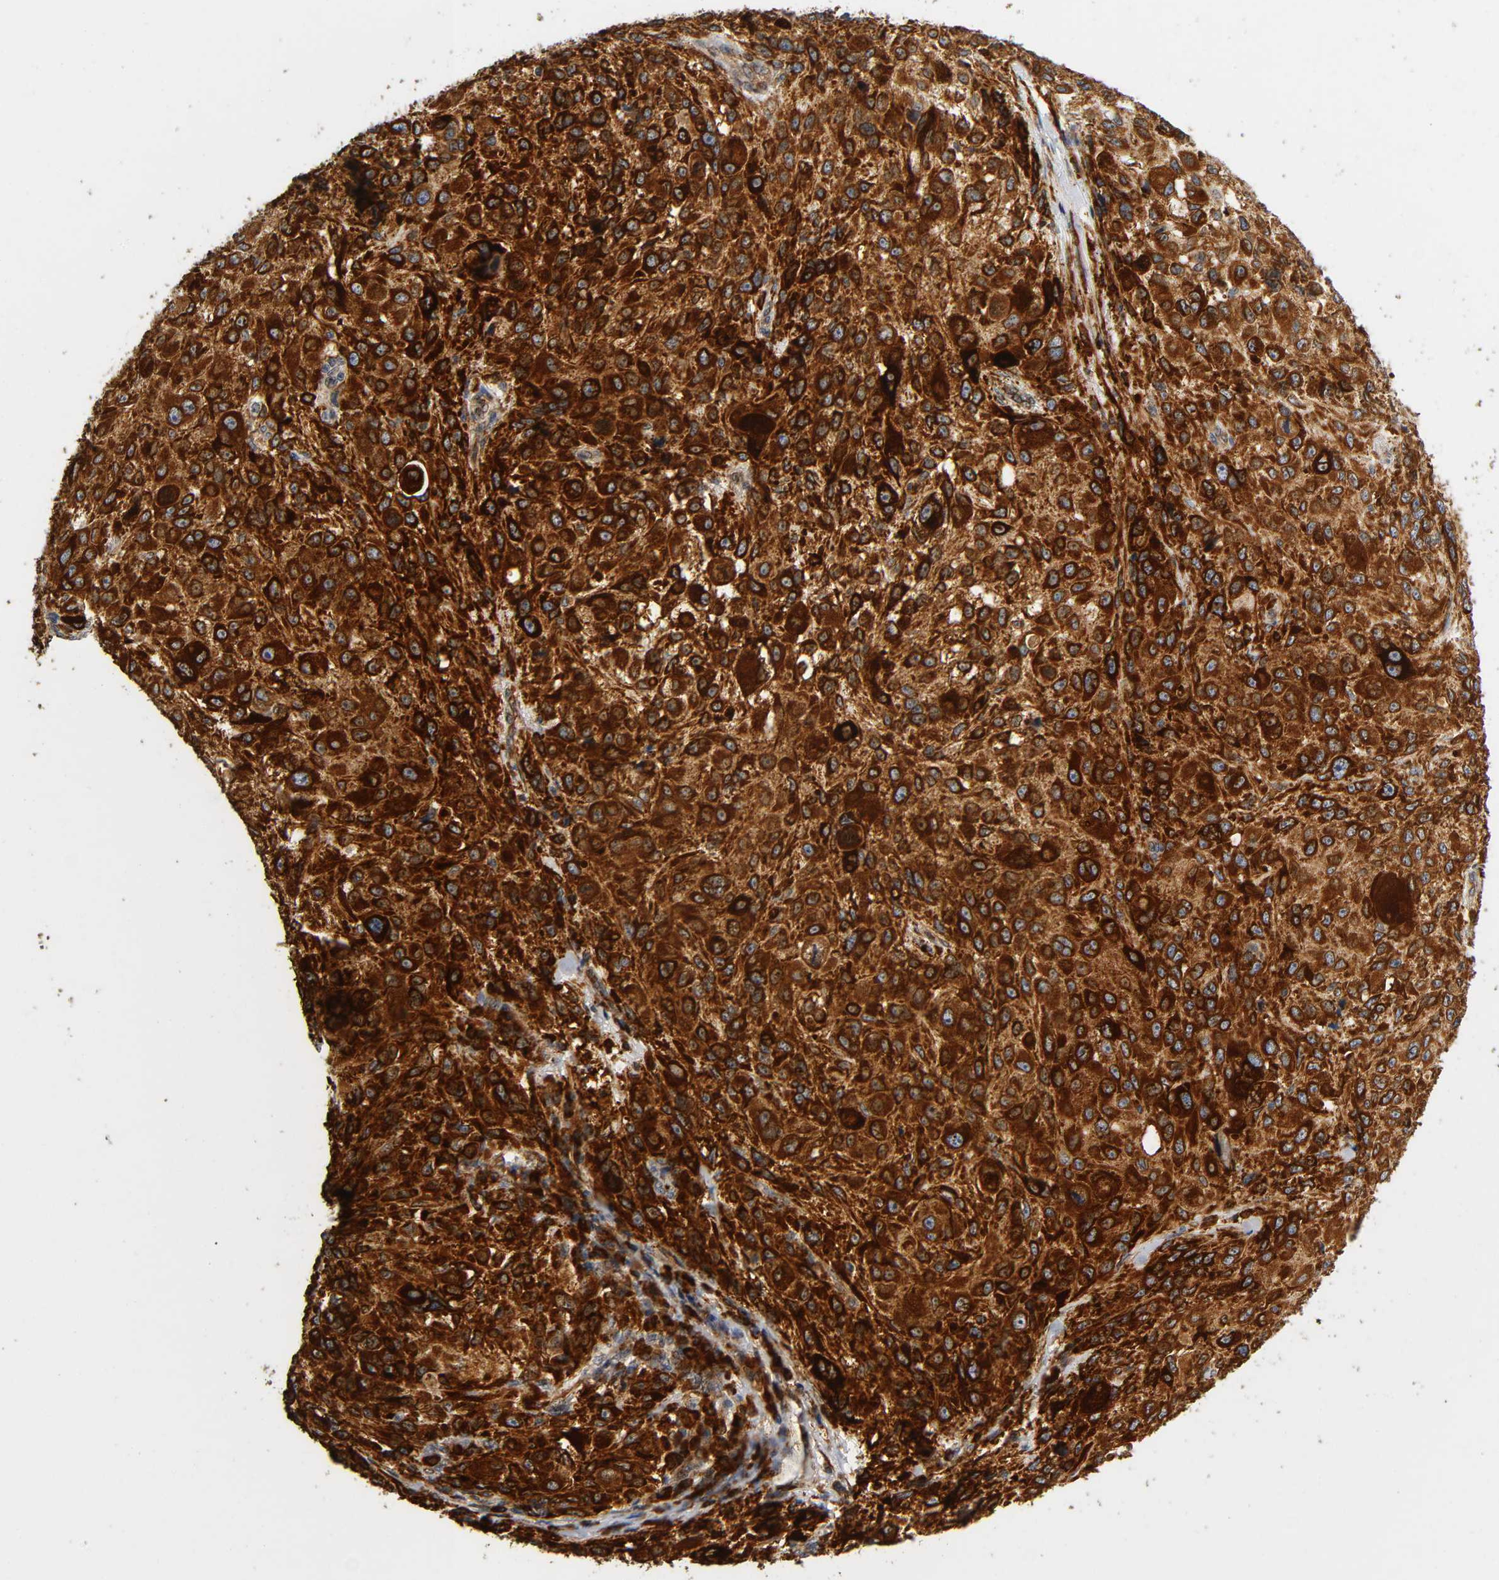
{"staining": {"intensity": "strong", "quantity": ">75%", "location": "cytoplasmic/membranous"}, "tissue": "melanoma", "cell_type": "Tumor cells", "image_type": "cancer", "snomed": [{"axis": "morphology", "description": "Necrosis, NOS"}, {"axis": "morphology", "description": "Malignant melanoma, NOS"}, {"axis": "topography", "description": "Skin"}], "caption": "This is an image of immunohistochemistry staining of malignant melanoma, which shows strong expression in the cytoplasmic/membranous of tumor cells.", "gene": "SOS2", "patient": {"sex": "female", "age": 87}}